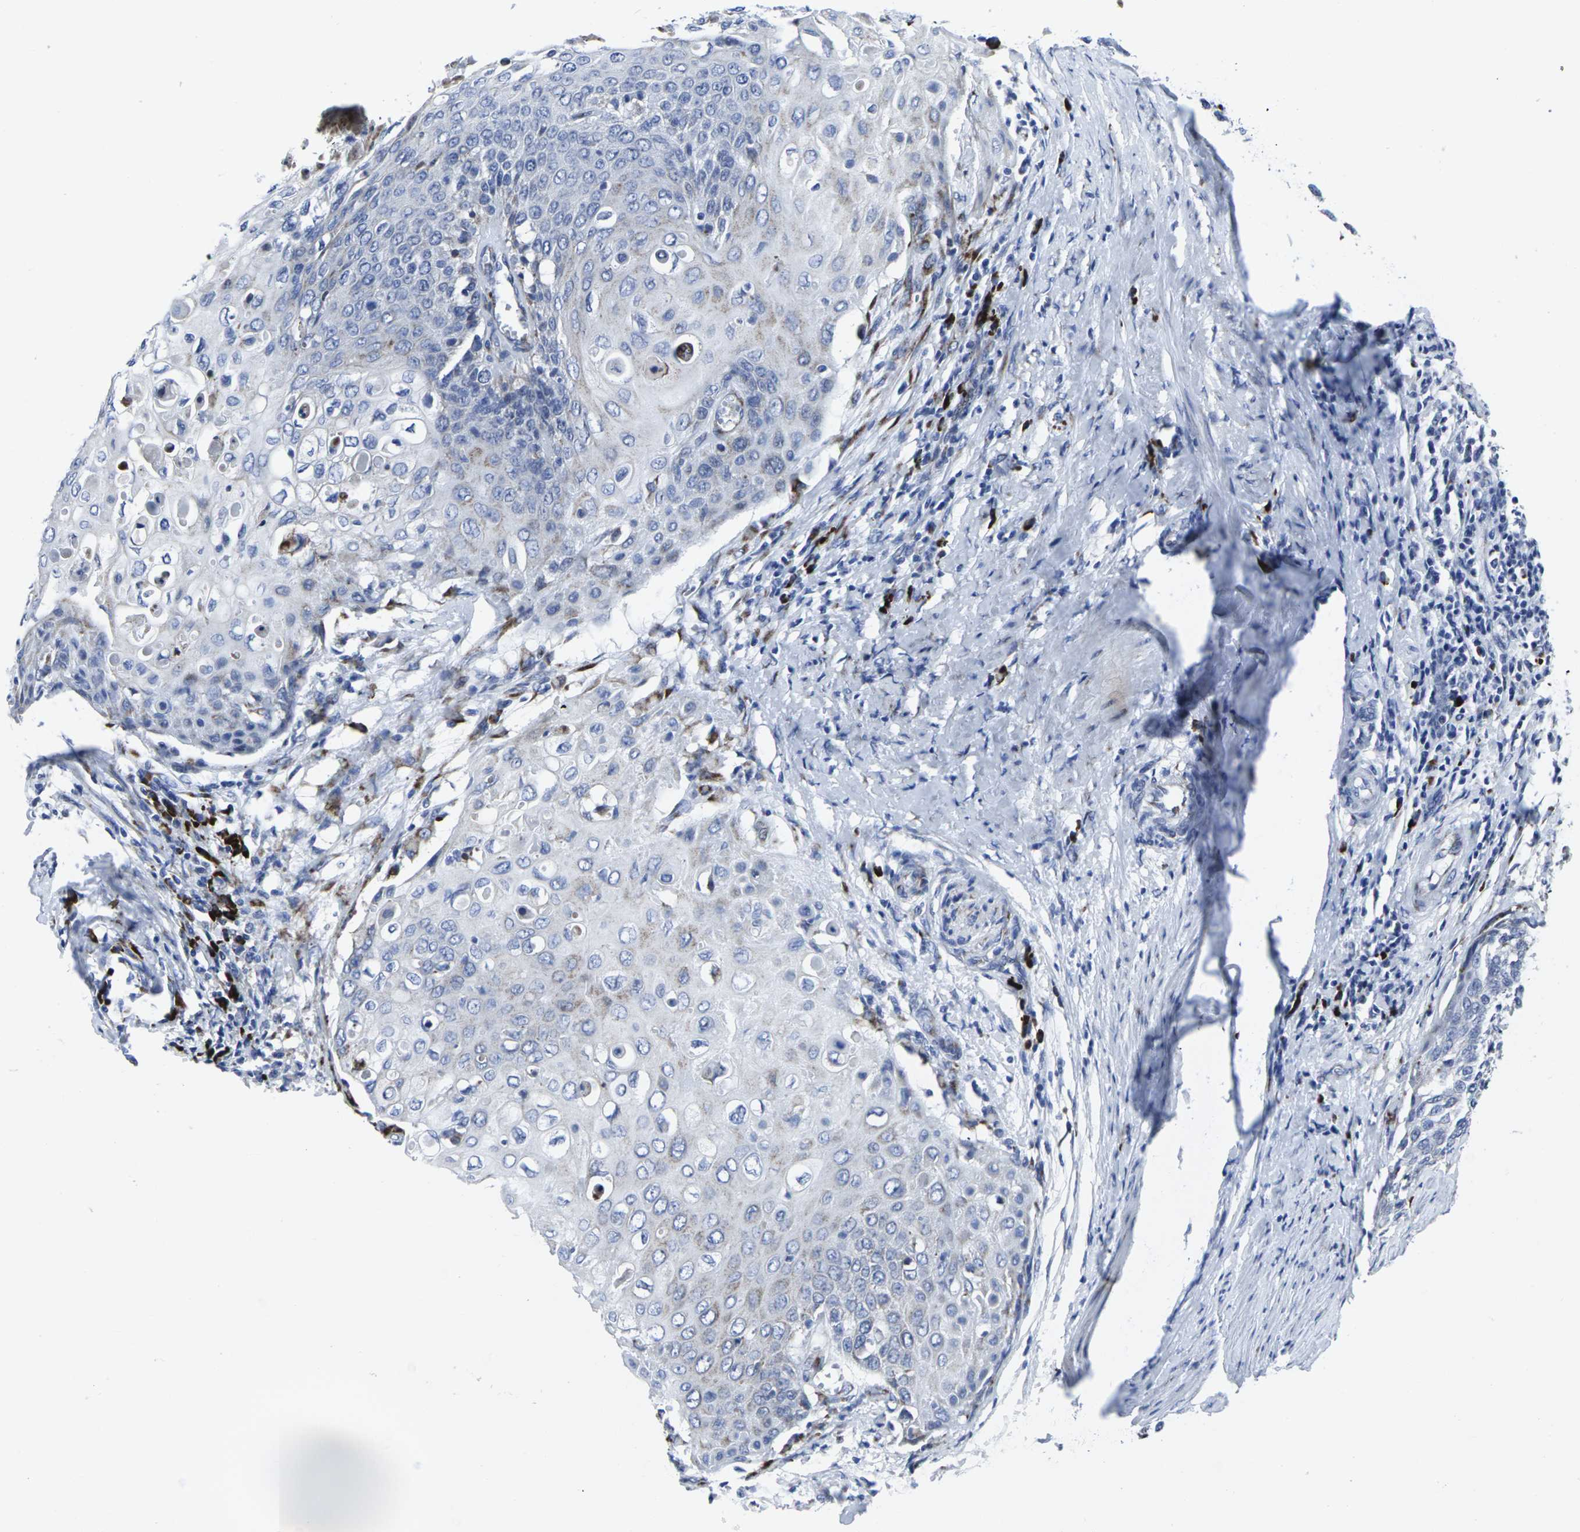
{"staining": {"intensity": "weak", "quantity": "<25%", "location": "cytoplasmic/membranous"}, "tissue": "cervical cancer", "cell_type": "Tumor cells", "image_type": "cancer", "snomed": [{"axis": "morphology", "description": "Squamous cell carcinoma, NOS"}, {"axis": "topography", "description": "Cervix"}], "caption": "The image shows no staining of tumor cells in cervical cancer (squamous cell carcinoma).", "gene": "RPN1", "patient": {"sex": "female", "age": 39}}